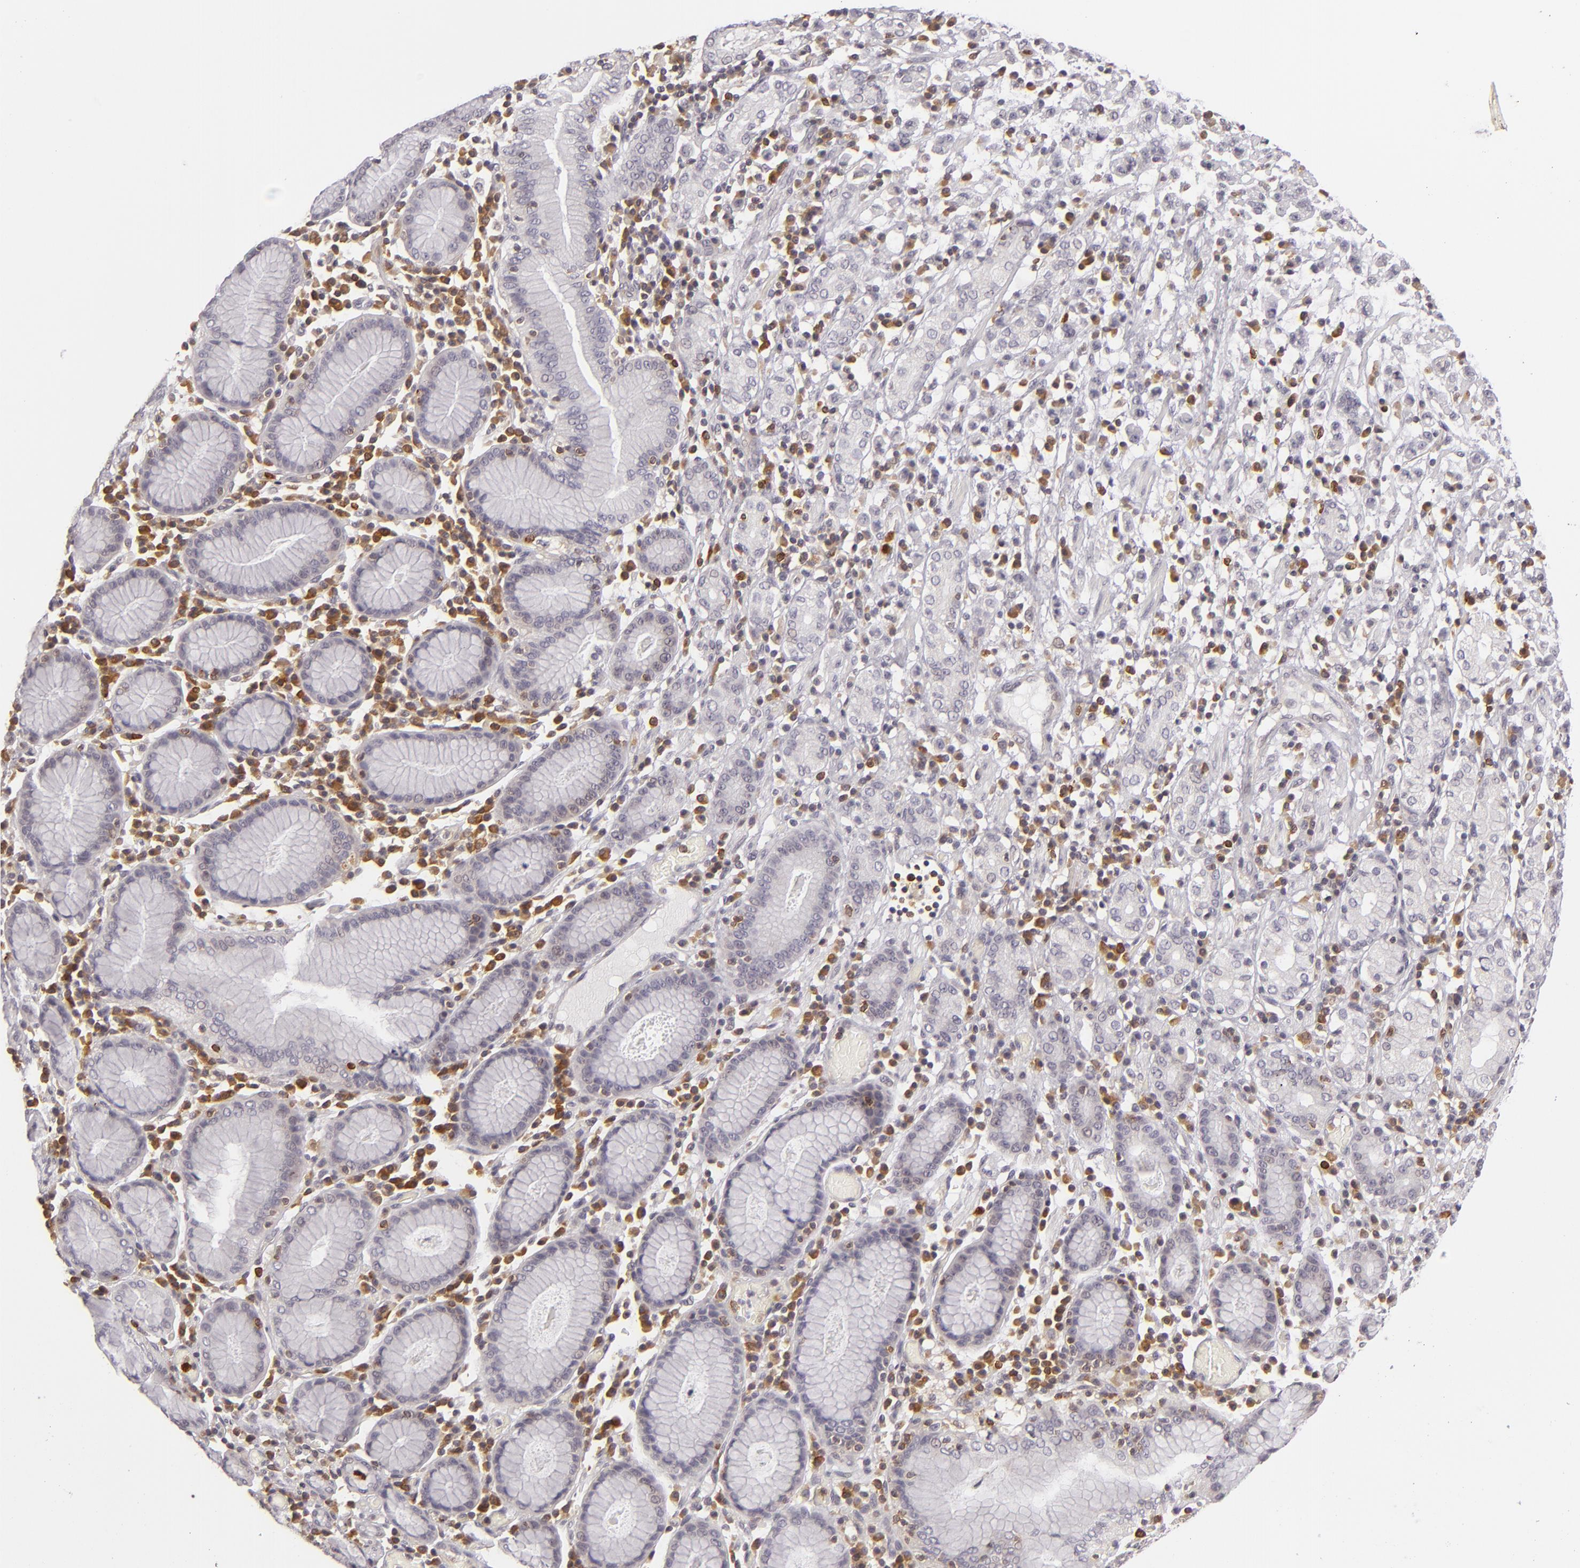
{"staining": {"intensity": "negative", "quantity": "none", "location": "none"}, "tissue": "stomach cancer", "cell_type": "Tumor cells", "image_type": "cancer", "snomed": [{"axis": "morphology", "description": "Adenocarcinoma, NOS"}, {"axis": "topography", "description": "Stomach, lower"}], "caption": "Tumor cells show no significant protein expression in stomach cancer (adenocarcinoma).", "gene": "APOBEC3G", "patient": {"sex": "male", "age": 88}}